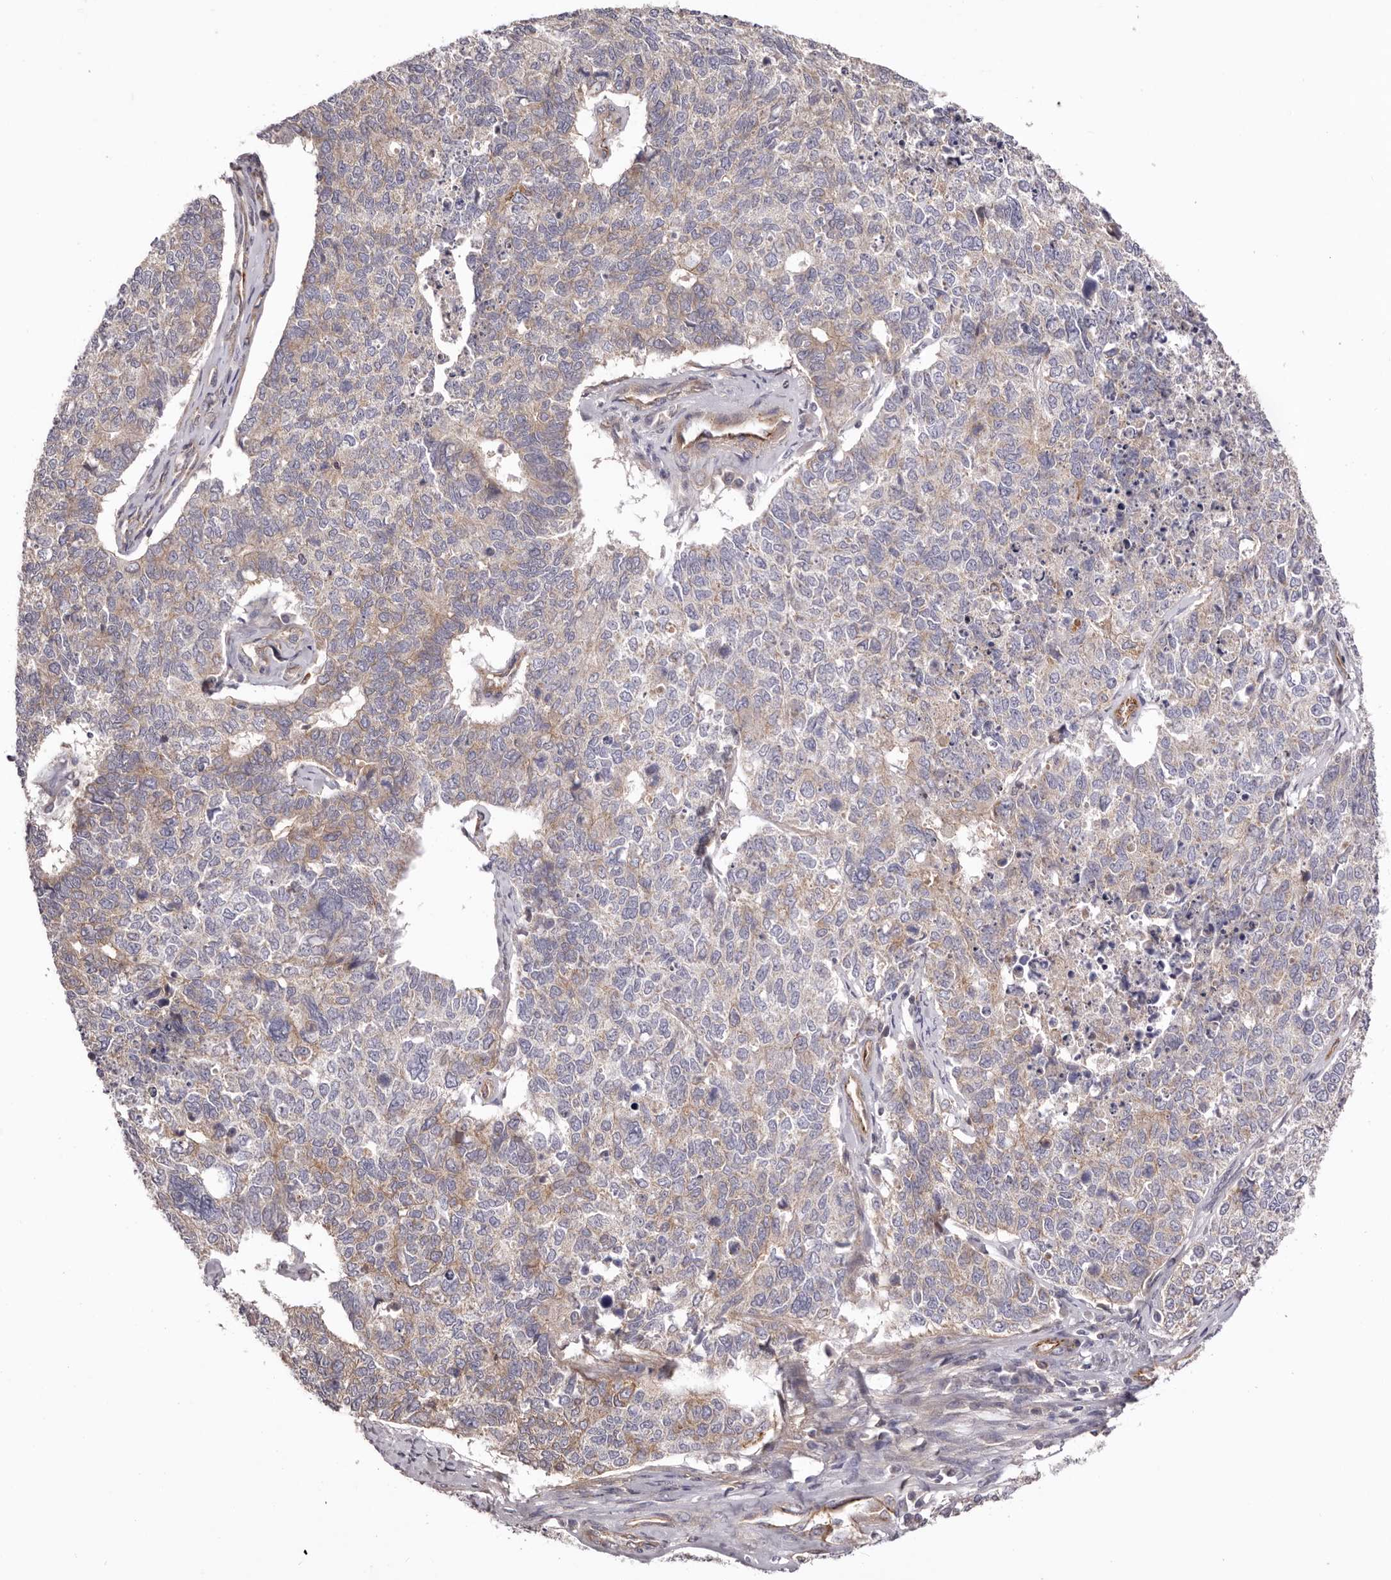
{"staining": {"intensity": "weak", "quantity": "<25%", "location": "cytoplasmic/membranous"}, "tissue": "cervical cancer", "cell_type": "Tumor cells", "image_type": "cancer", "snomed": [{"axis": "morphology", "description": "Squamous cell carcinoma, NOS"}, {"axis": "topography", "description": "Cervix"}], "caption": "High magnification brightfield microscopy of cervical cancer (squamous cell carcinoma) stained with DAB (brown) and counterstained with hematoxylin (blue): tumor cells show no significant staining.", "gene": "DMRT2", "patient": {"sex": "female", "age": 63}}